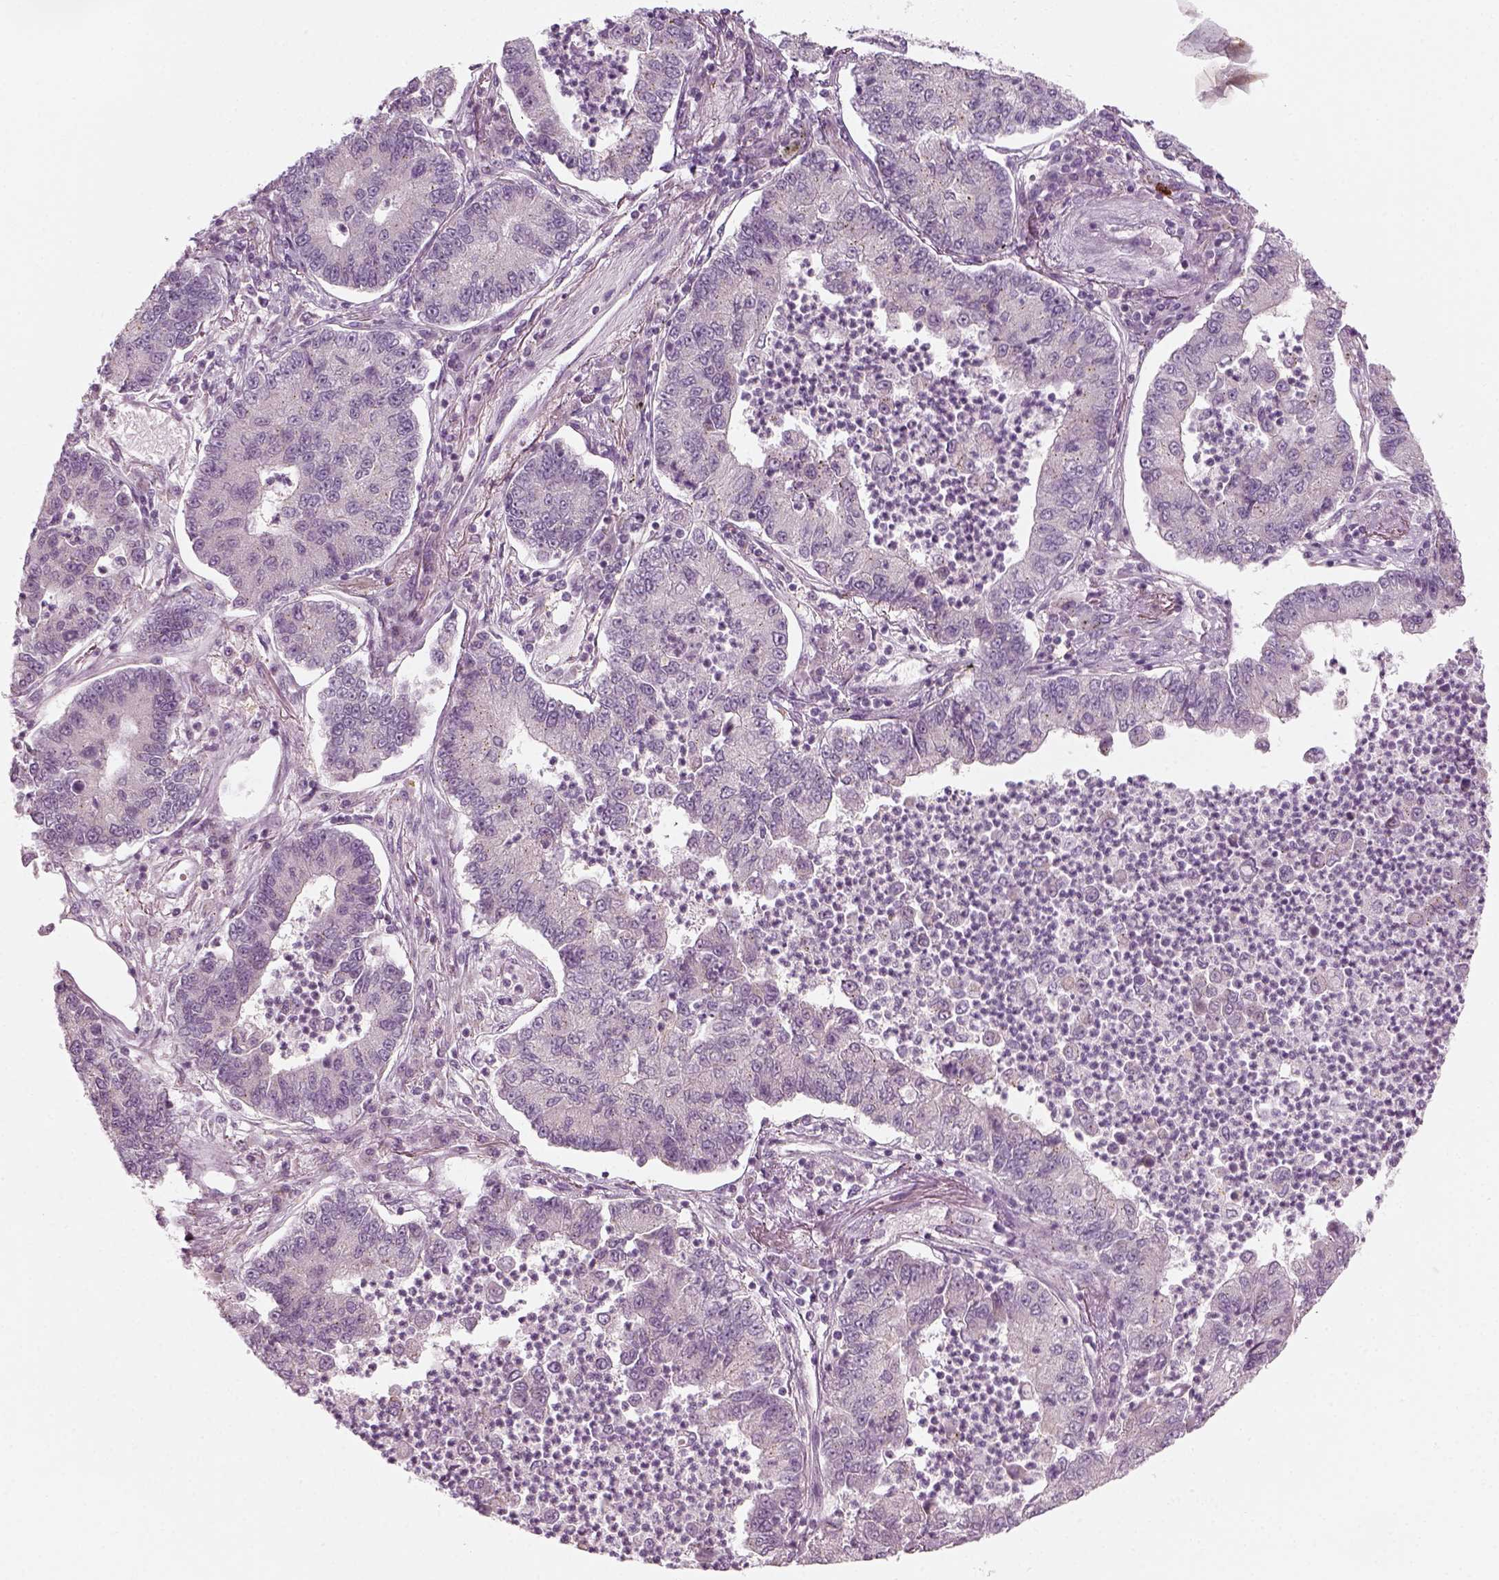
{"staining": {"intensity": "negative", "quantity": "none", "location": "none"}, "tissue": "lung cancer", "cell_type": "Tumor cells", "image_type": "cancer", "snomed": [{"axis": "morphology", "description": "Adenocarcinoma, NOS"}, {"axis": "topography", "description": "Lung"}], "caption": "Immunohistochemical staining of human adenocarcinoma (lung) shows no significant positivity in tumor cells.", "gene": "MLIP", "patient": {"sex": "female", "age": 57}}